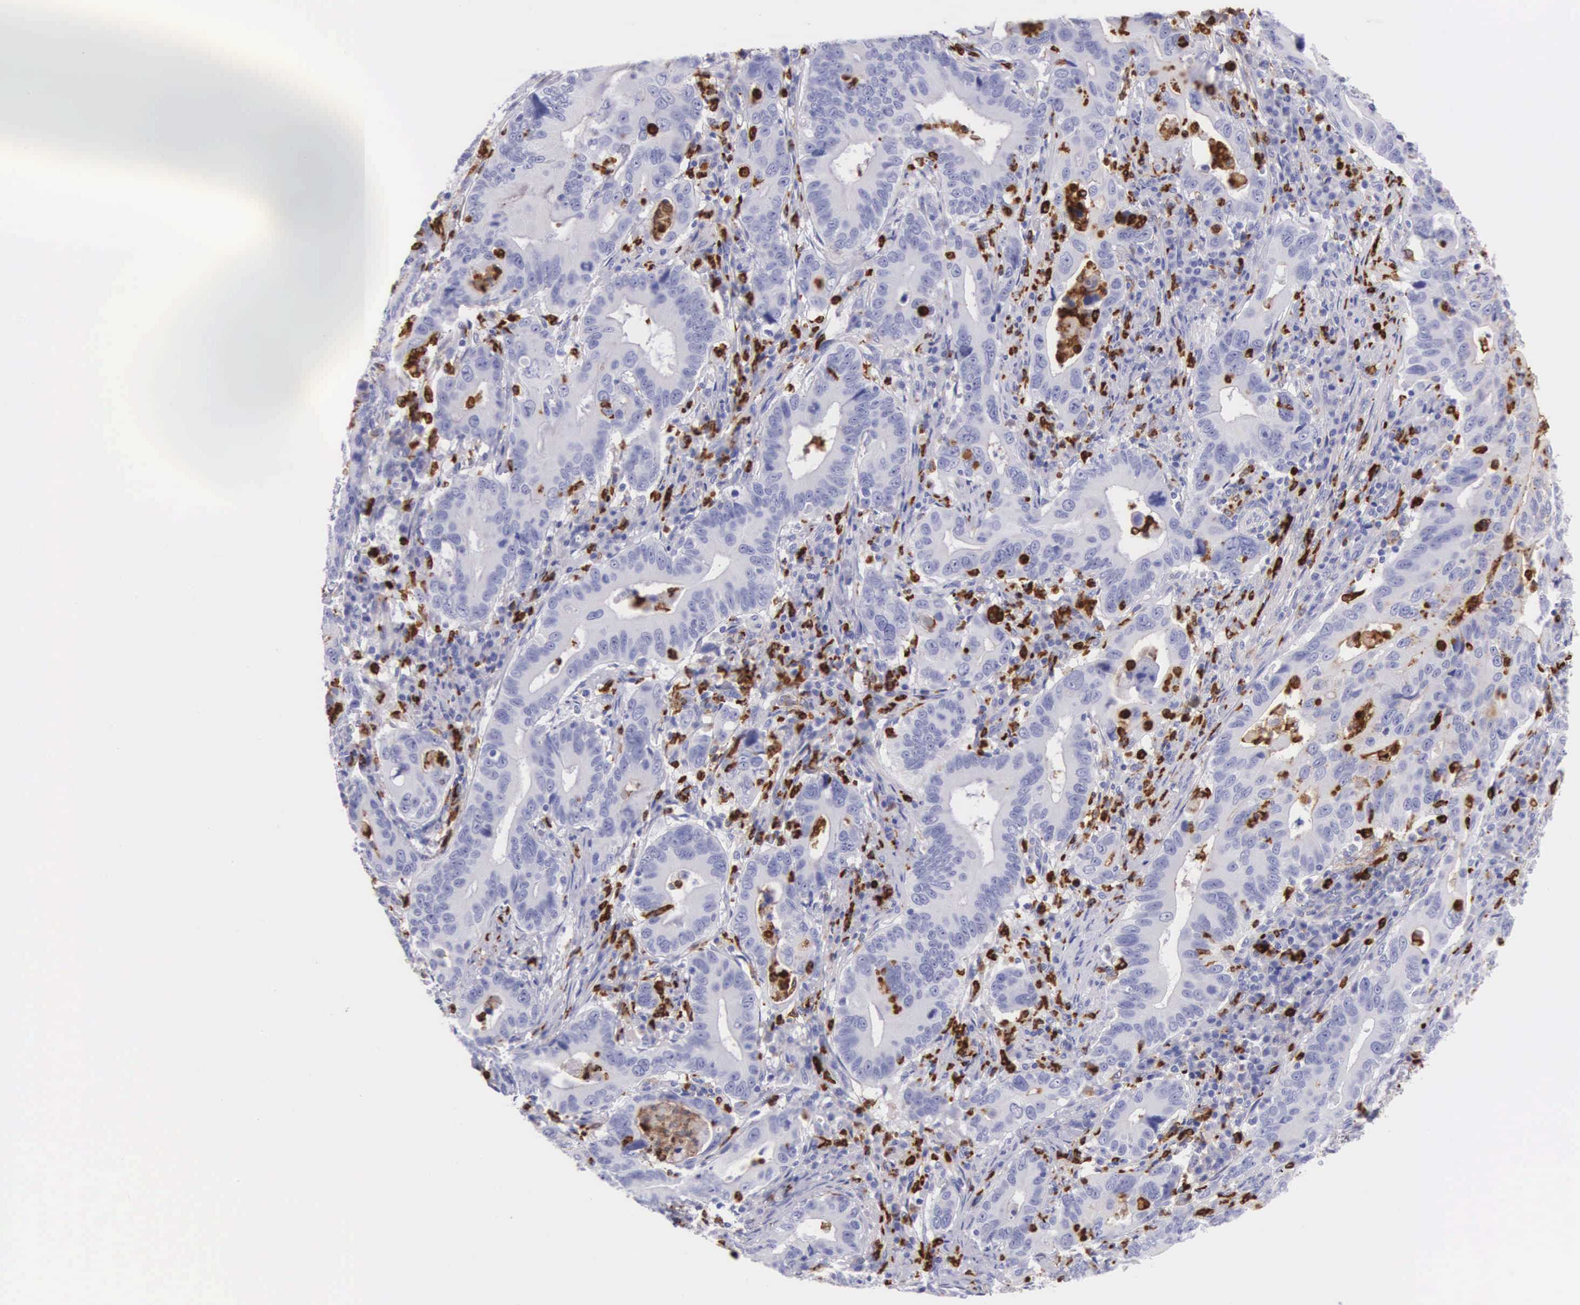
{"staining": {"intensity": "negative", "quantity": "none", "location": "none"}, "tissue": "stomach cancer", "cell_type": "Tumor cells", "image_type": "cancer", "snomed": [{"axis": "morphology", "description": "Adenocarcinoma, NOS"}, {"axis": "topography", "description": "Stomach, upper"}], "caption": "This is an immunohistochemistry photomicrograph of human adenocarcinoma (stomach). There is no expression in tumor cells.", "gene": "FCN1", "patient": {"sex": "male", "age": 63}}